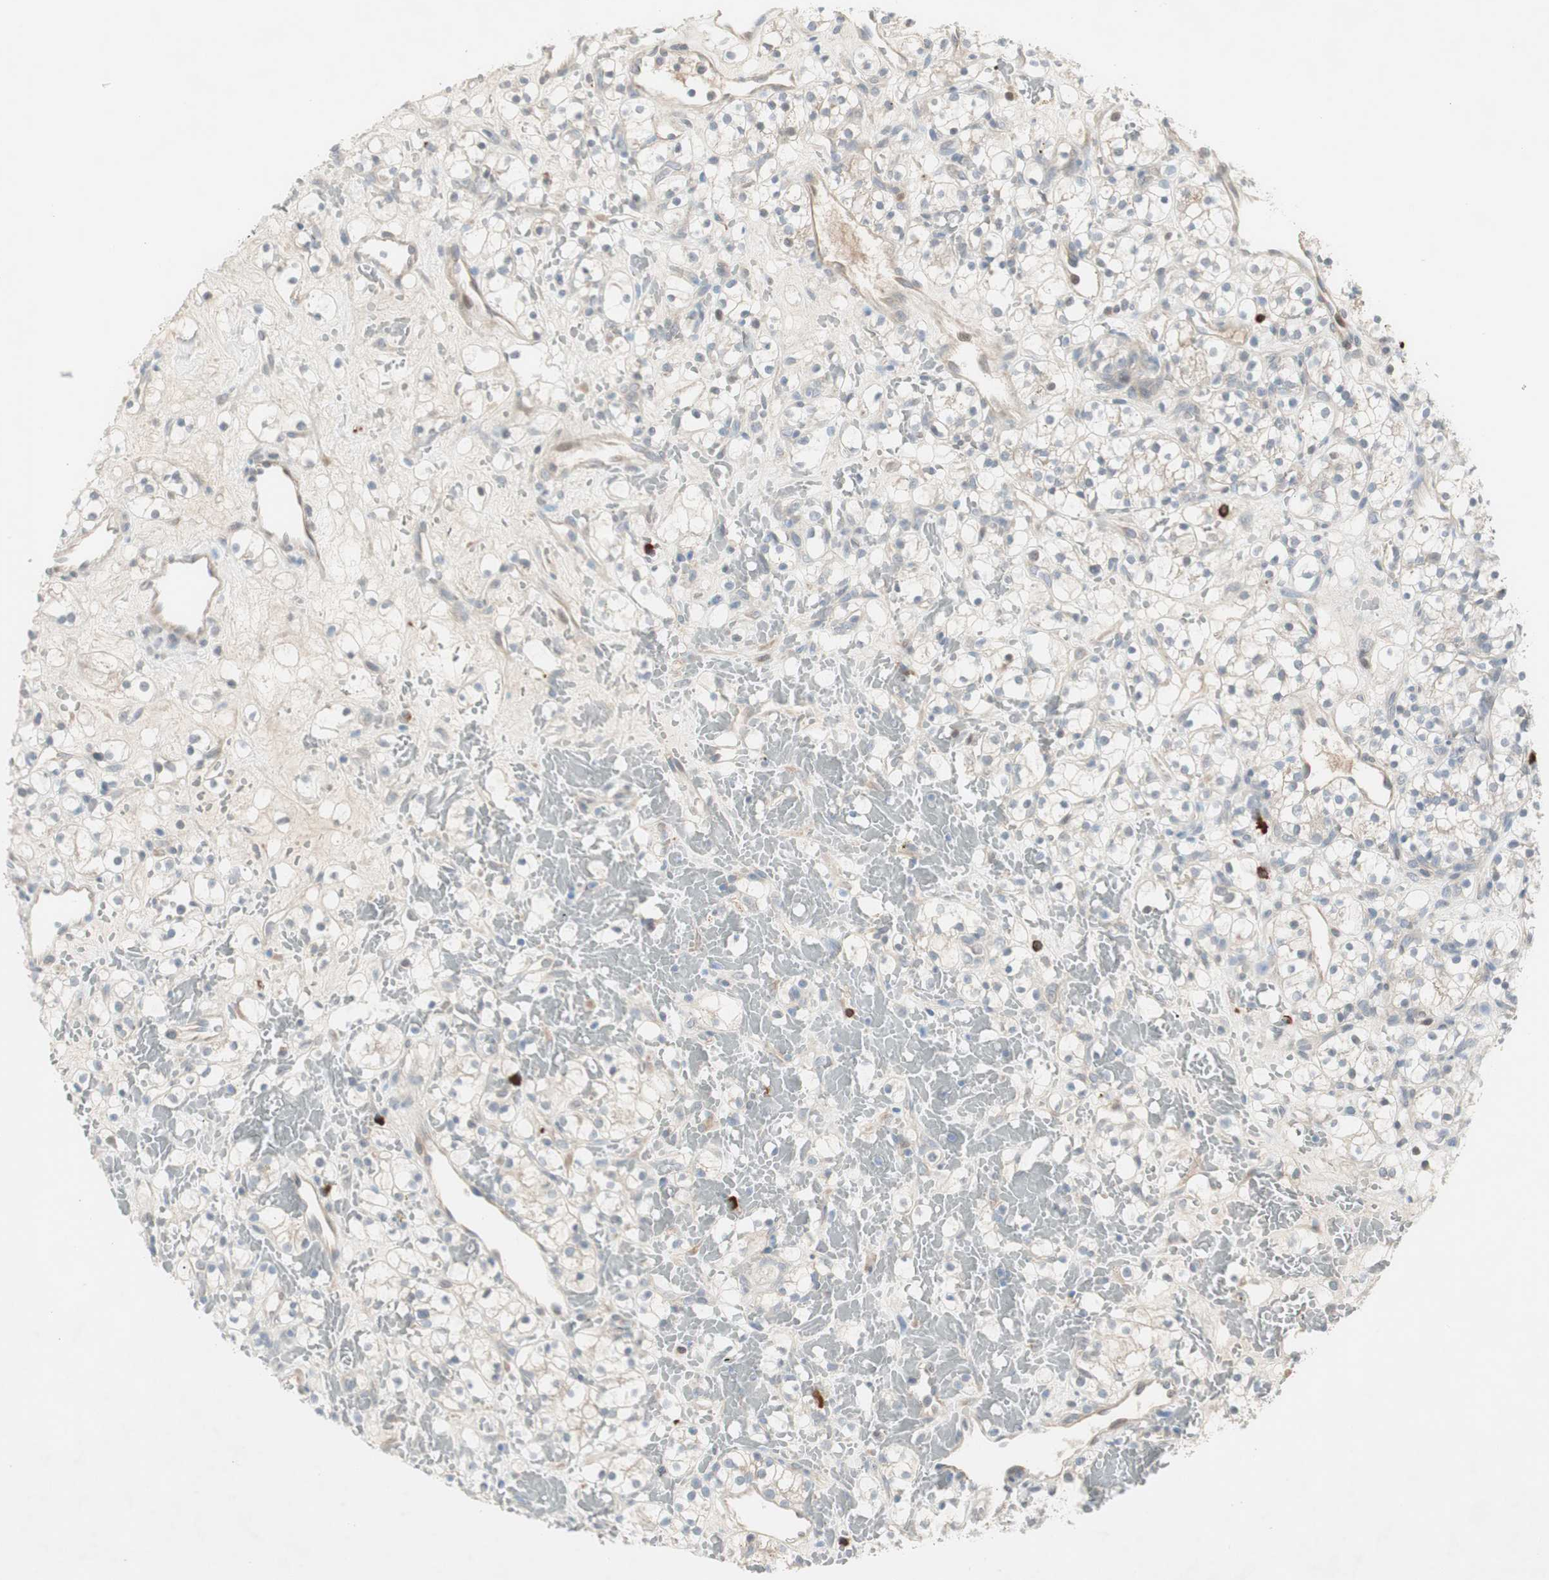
{"staining": {"intensity": "negative", "quantity": "none", "location": "none"}, "tissue": "renal cancer", "cell_type": "Tumor cells", "image_type": "cancer", "snomed": [{"axis": "morphology", "description": "Adenocarcinoma, NOS"}, {"axis": "topography", "description": "Kidney"}], "caption": "Renal cancer (adenocarcinoma) stained for a protein using IHC reveals no expression tumor cells.", "gene": "MAPRE3", "patient": {"sex": "female", "age": 60}}